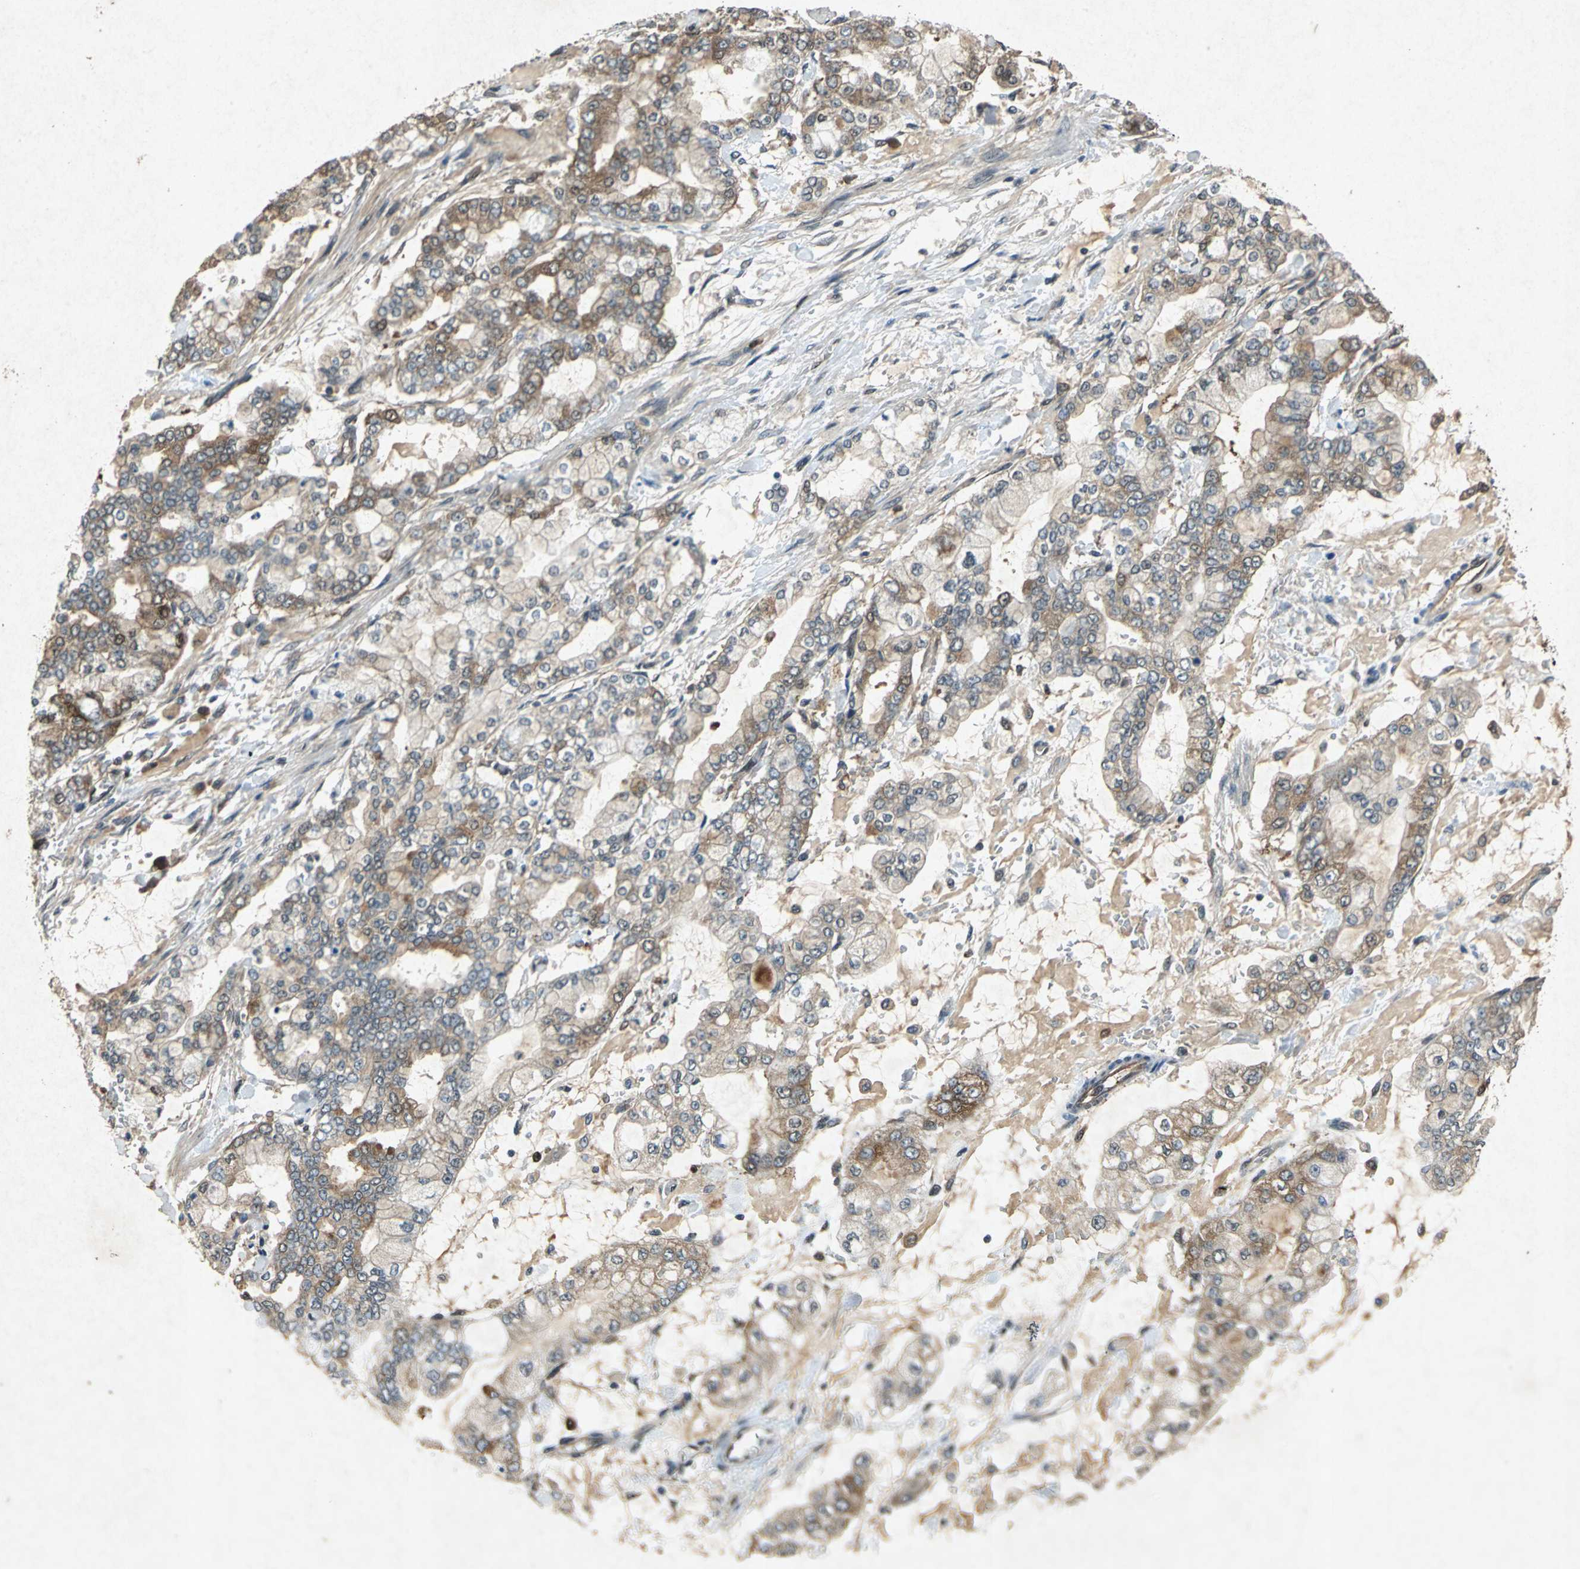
{"staining": {"intensity": "moderate", "quantity": ">75%", "location": "cytoplasmic/membranous"}, "tissue": "stomach cancer", "cell_type": "Tumor cells", "image_type": "cancer", "snomed": [{"axis": "morphology", "description": "Normal tissue, NOS"}, {"axis": "morphology", "description": "Adenocarcinoma, NOS"}, {"axis": "topography", "description": "Stomach, upper"}, {"axis": "topography", "description": "Stomach"}], "caption": "About >75% of tumor cells in human stomach adenocarcinoma demonstrate moderate cytoplasmic/membranous protein positivity as visualized by brown immunohistochemical staining.", "gene": "HSP90AB1", "patient": {"sex": "male", "age": 76}}